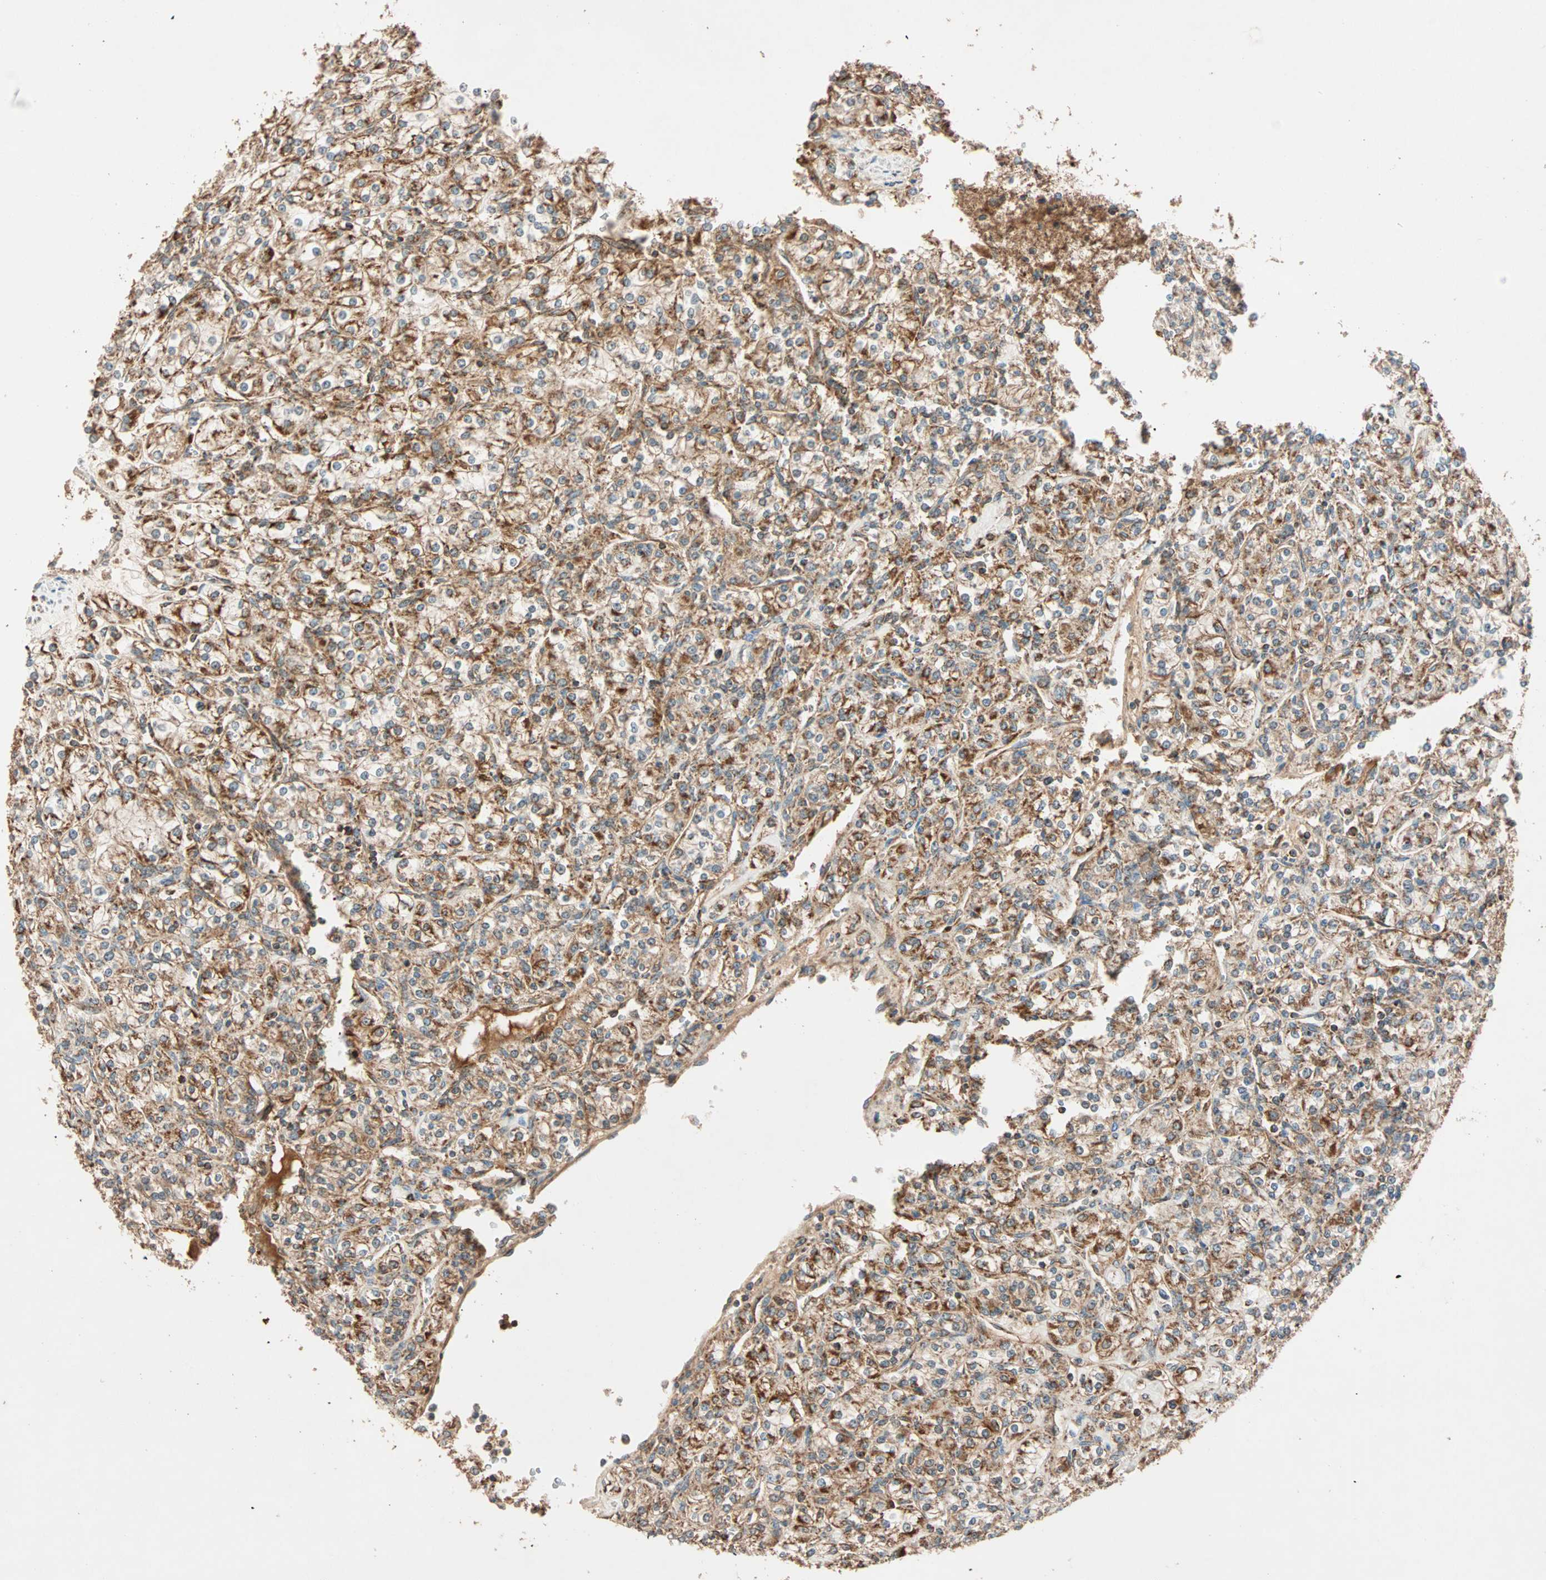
{"staining": {"intensity": "moderate", "quantity": ">75%", "location": "cytoplasmic/membranous"}, "tissue": "renal cancer", "cell_type": "Tumor cells", "image_type": "cancer", "snomed": [{"axis": "morphology", "description": "Adenocarcinoma, NOS"}, {"axis": "topography", "description": "Kidney"}], "caption": "Immunohistochemistry (IHC) photomicrograph of human adenocarcinoma (renal) stained for a protein (brown), which demonstrates medium levels of moderate cytoplasmic/membranous staining in approximately >75% of tumor cells.", "gene": "MAPK1", "patient": {"sex": "male", "age": 77}}